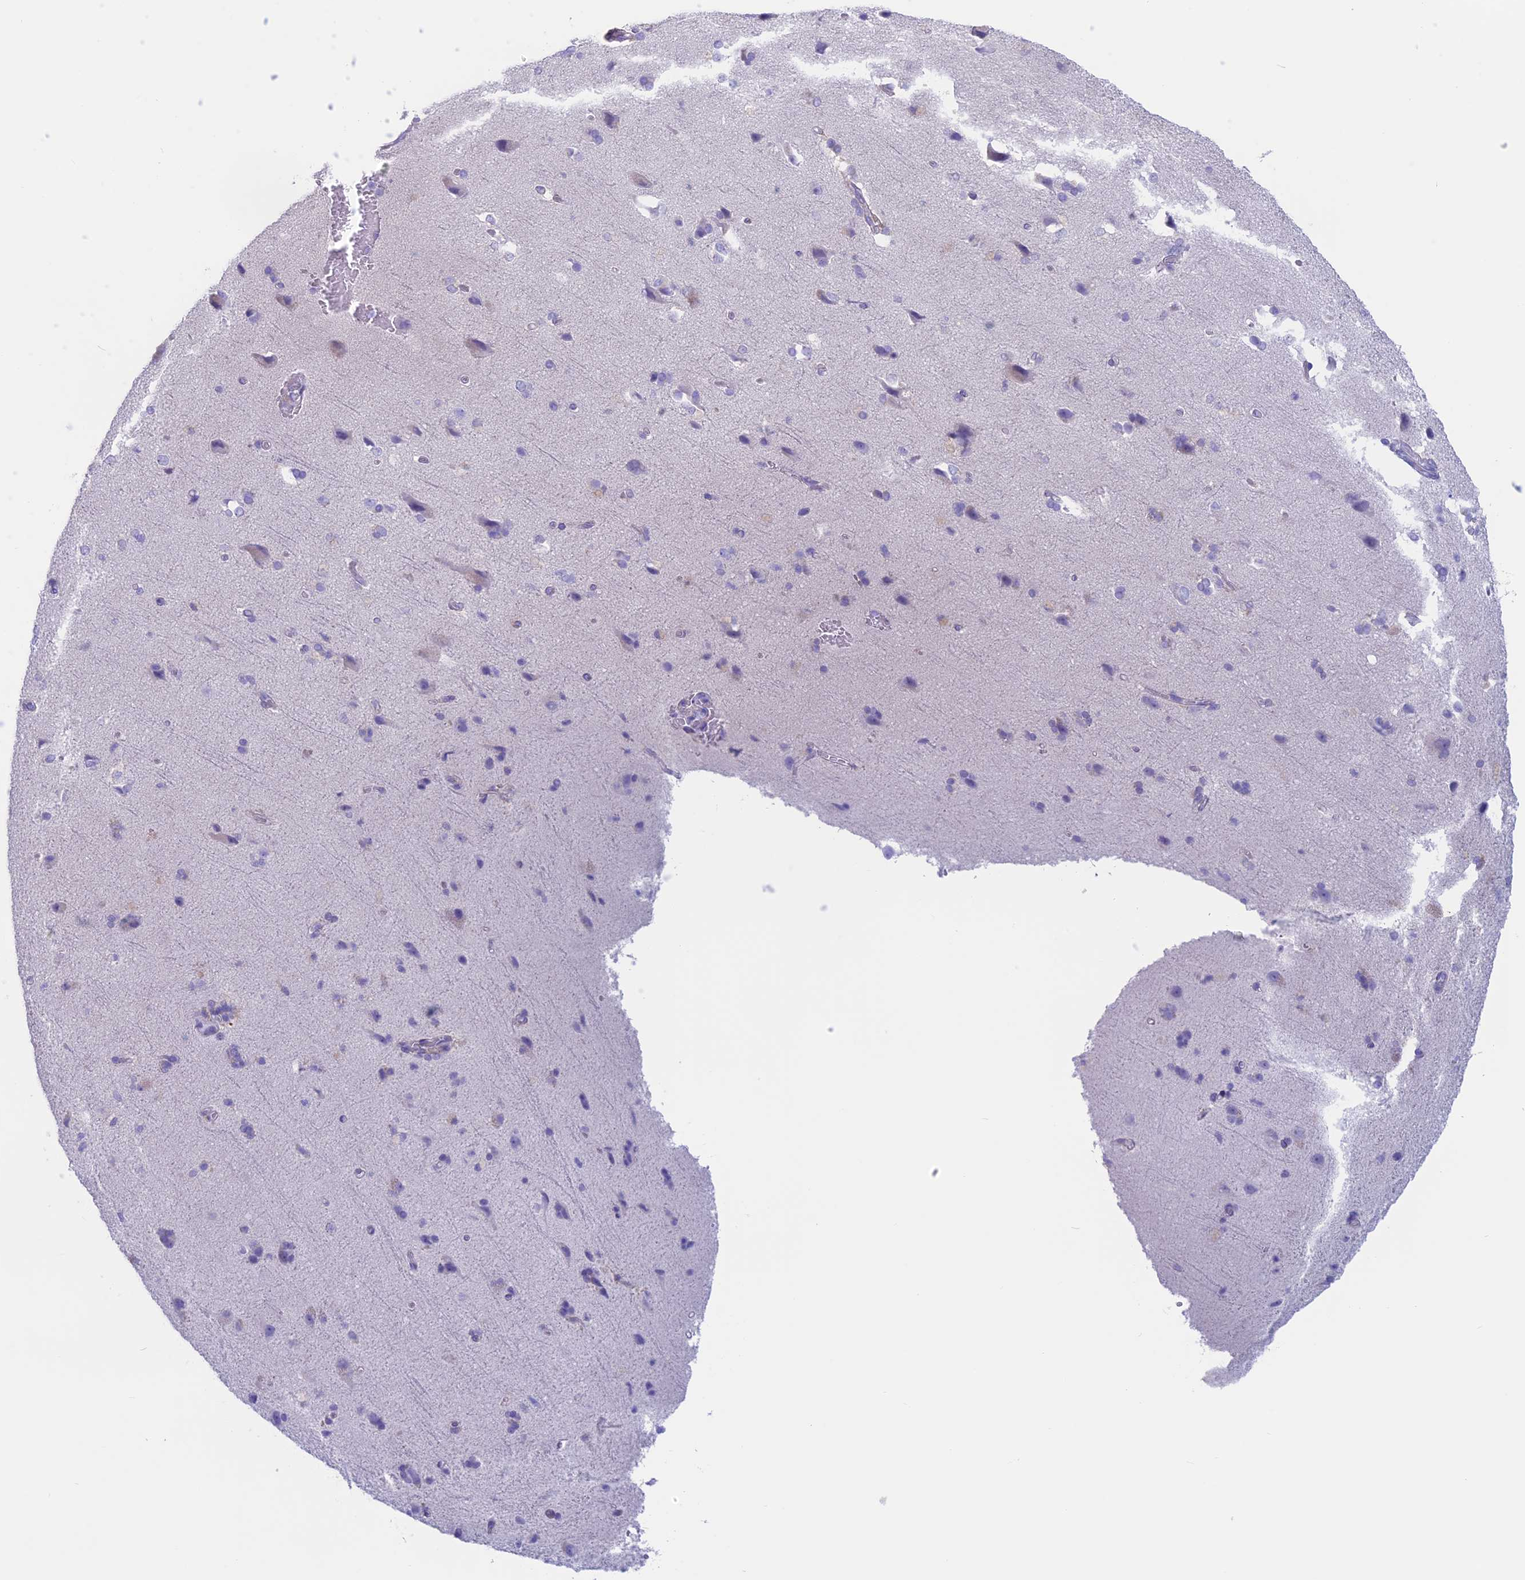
{"staining": {"intensity": "negative", "quantity": "none", "location": "none"}, "tissue": "cerebral cortex", "cell_type": "Endothelial cells", "image_type": "normal", "snomed": [{"axis": "morphology", "description": "Normal tissue, NOS"}, {"axis": "topography", "description": "Cerebral cortex"}], "caption": "Immunohistochemical staining of benign cerebral cortex shows no significant expression in endothelial cells.", "gene": "RP1", "patient": {"sex": "male", "age": 62}}